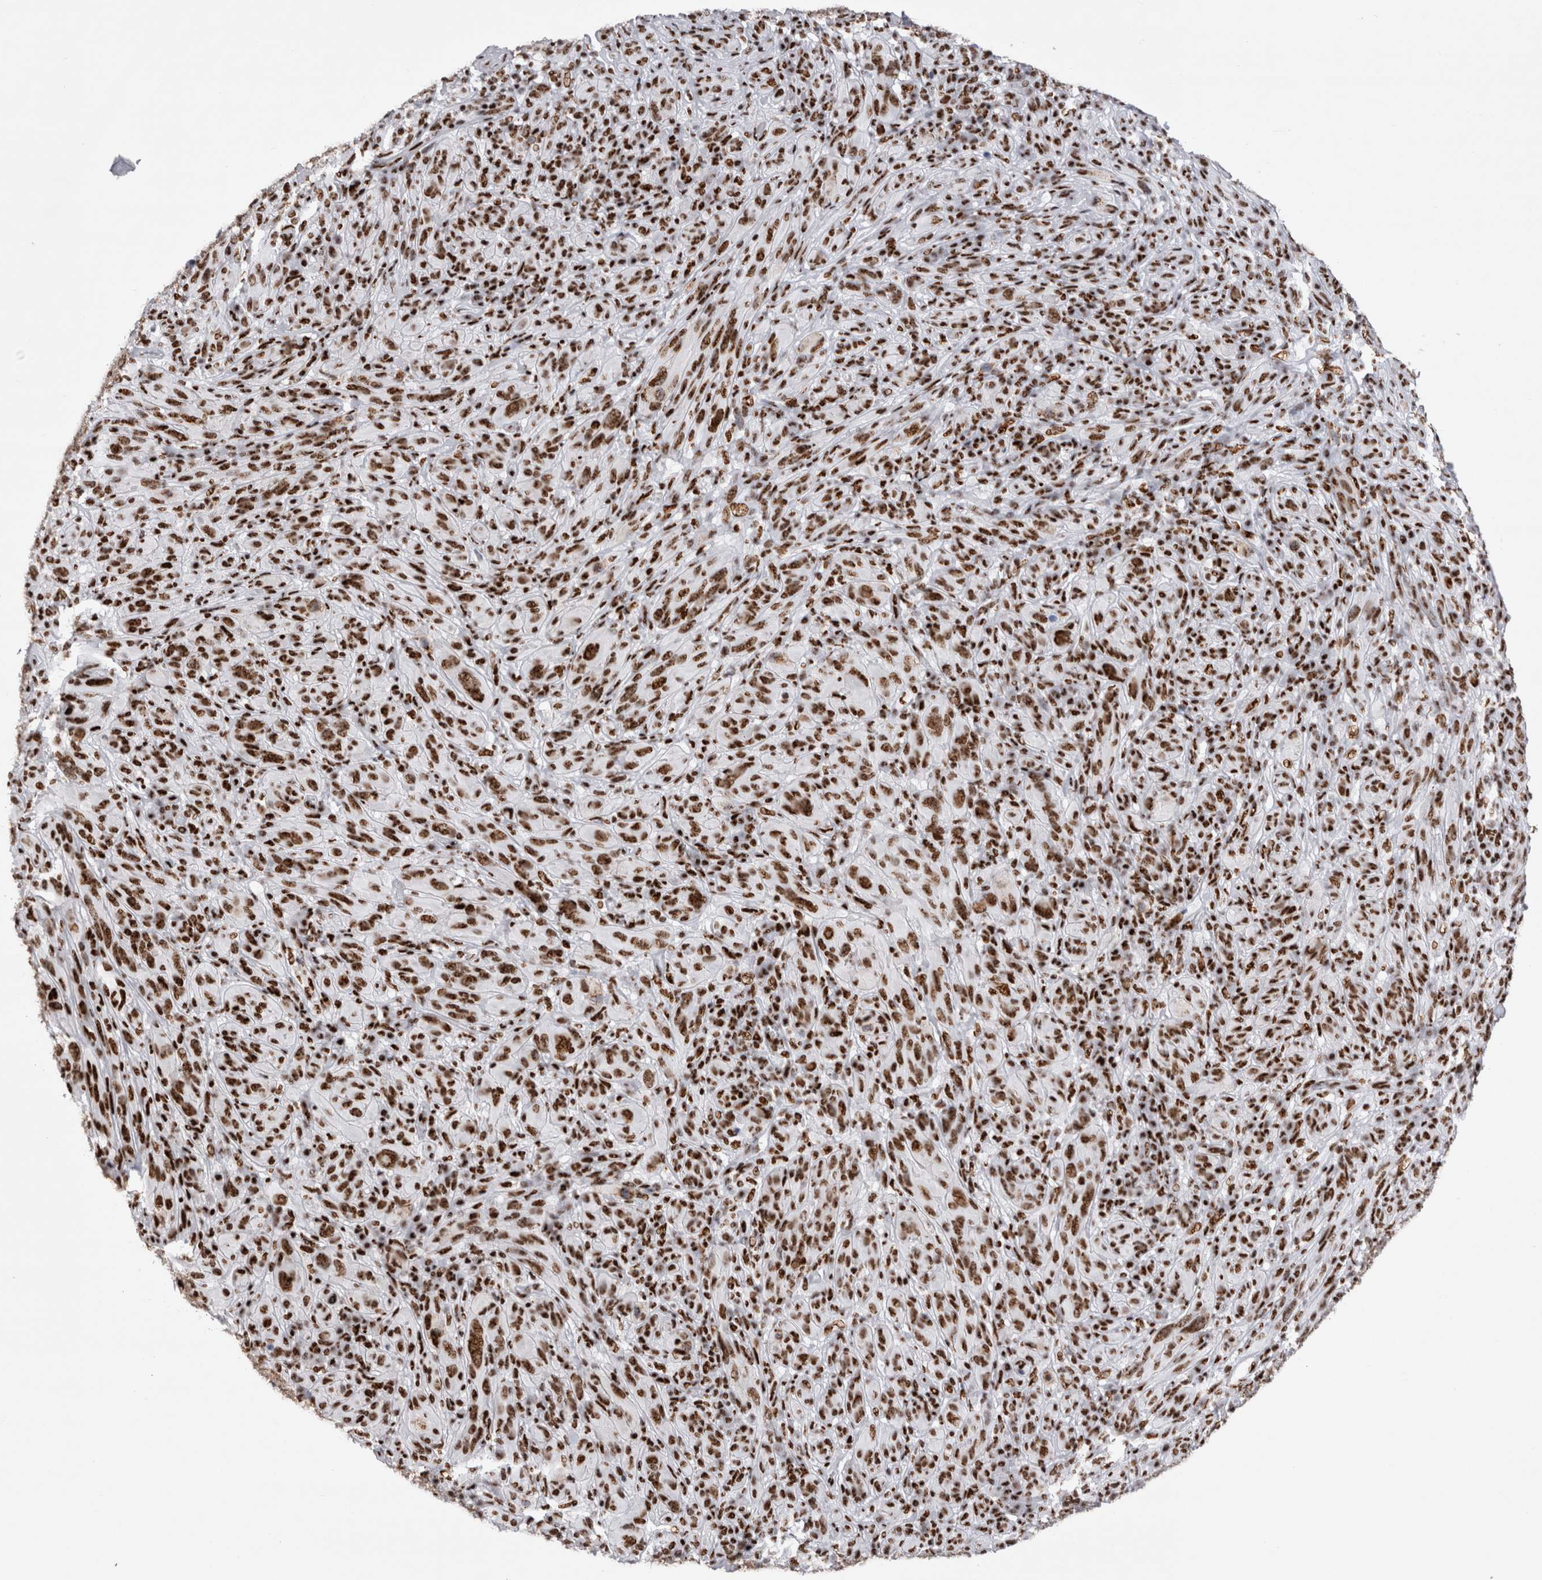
{"staining": {"intensity": "strong", "quantity": ">75%", "location": "nuclear"}, "tissue": "melanoma", "cell_type": "Tumor cells", "image_type": "cancer", "snomed": [{"axis": "morphology", "description": "Malignant melanoma, NOS"}, {"axis": "topography", "description": "Skin of head"}], "caption": "DAB immunohistochemical staining of malignant melanoma reveals strong nuclear protein expression in about >75% of tumor cells.", "gene": "RBM6", "patient": {"sex": "male", "age": 96}}